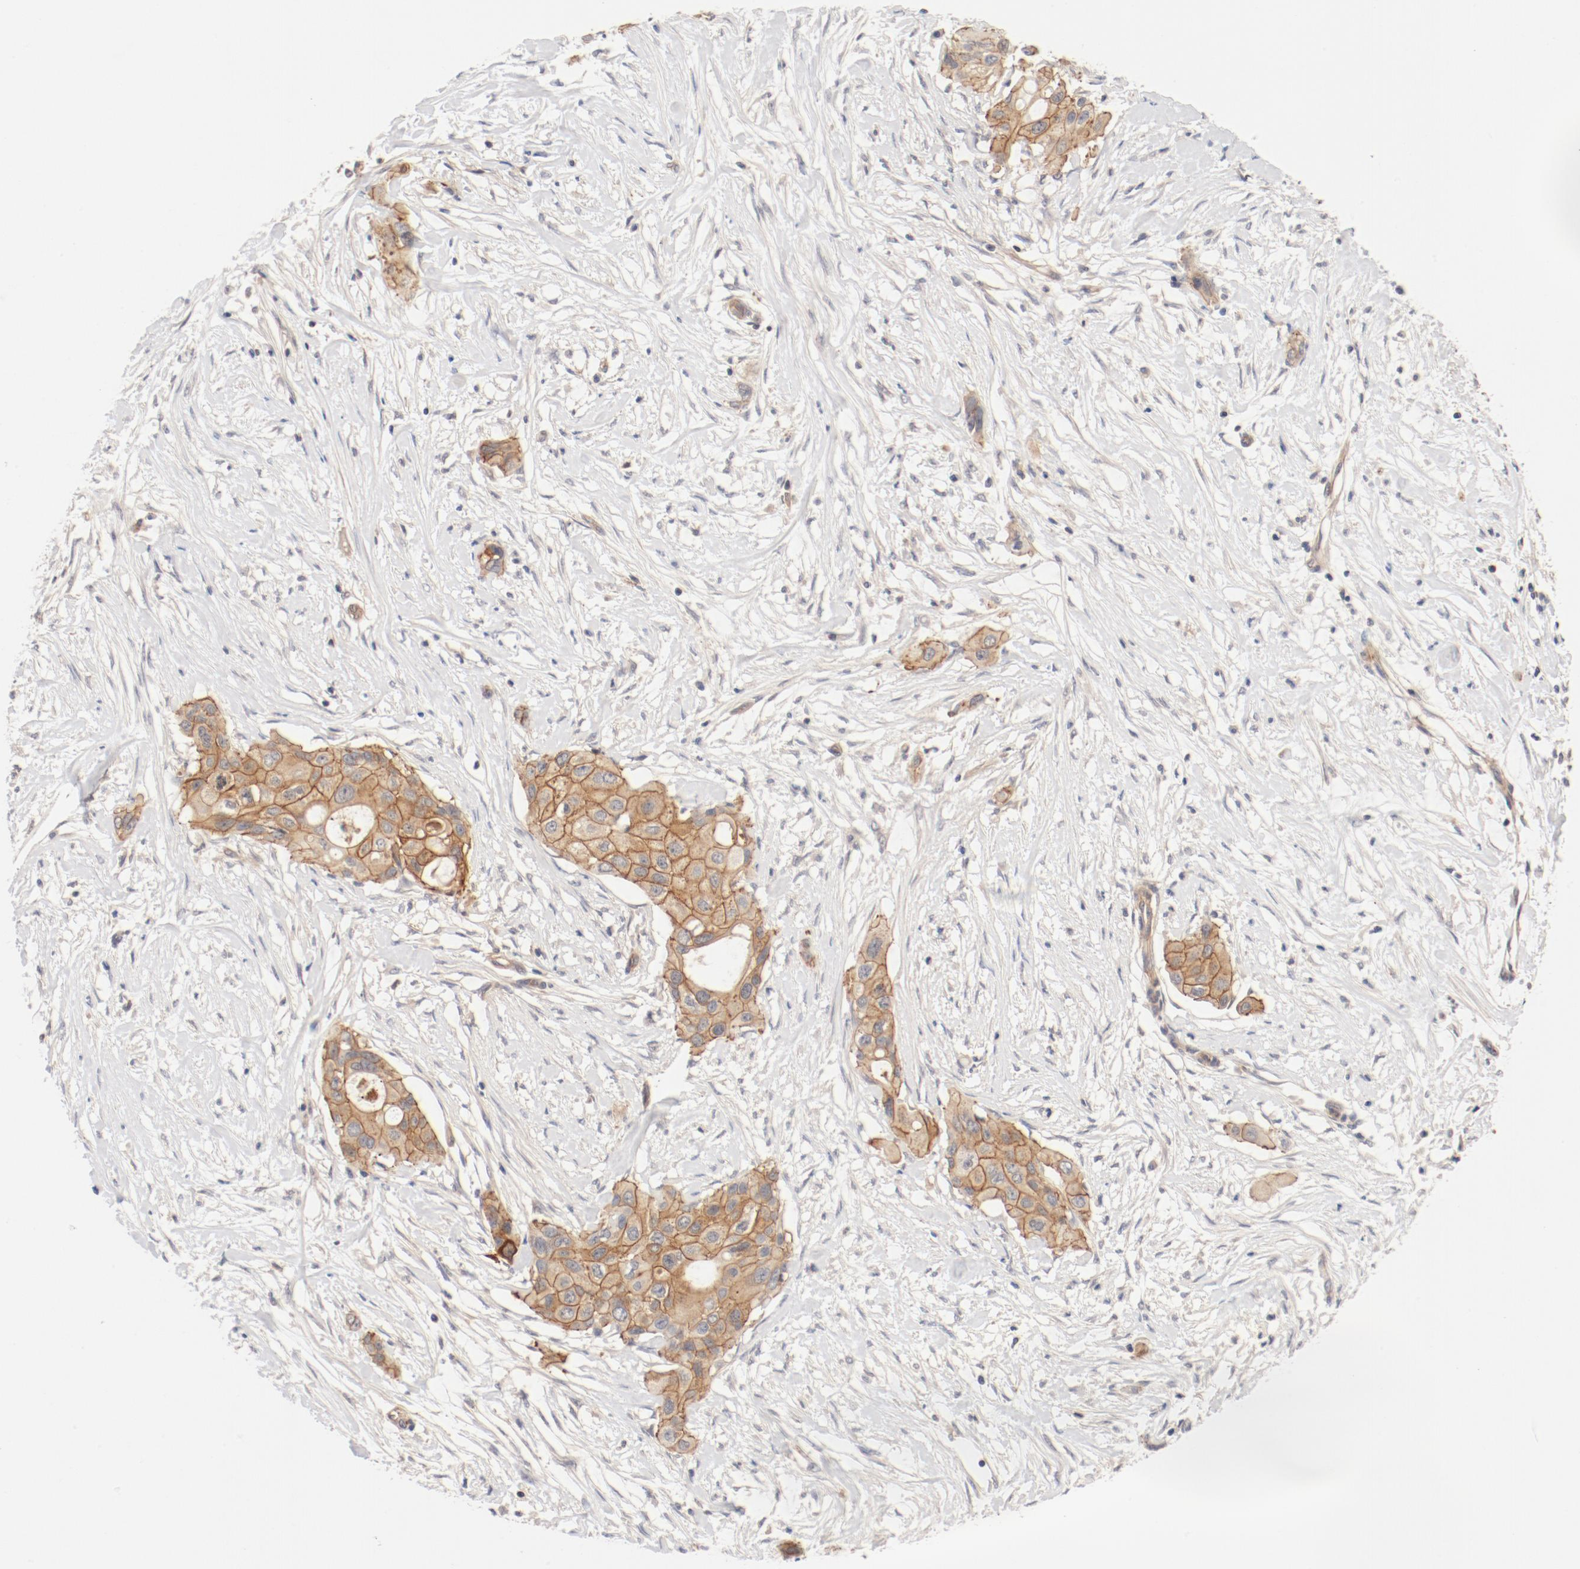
{"staining": {"intensity": "moderate", "quantity": ">75%", "location": "cytoplasmic/membranous"}, "tissue": "pancreatic cancer", "cell_type": "Tumor cells", "image_type": "cancer", "snomed": [{"axis": "morphology", "description": "Adenocarcinoma, NOS"}, {"axis": "topography", "description": "Pancreas"}], "caption": "Tumor cells reveal medium levels of moderate cytoplasmic/membranous expression in approximately >75% of cells in pancreatic adenocarcinoma.", "gene": "ZNF267", "patient": {"sex": "female", "age": 60}}